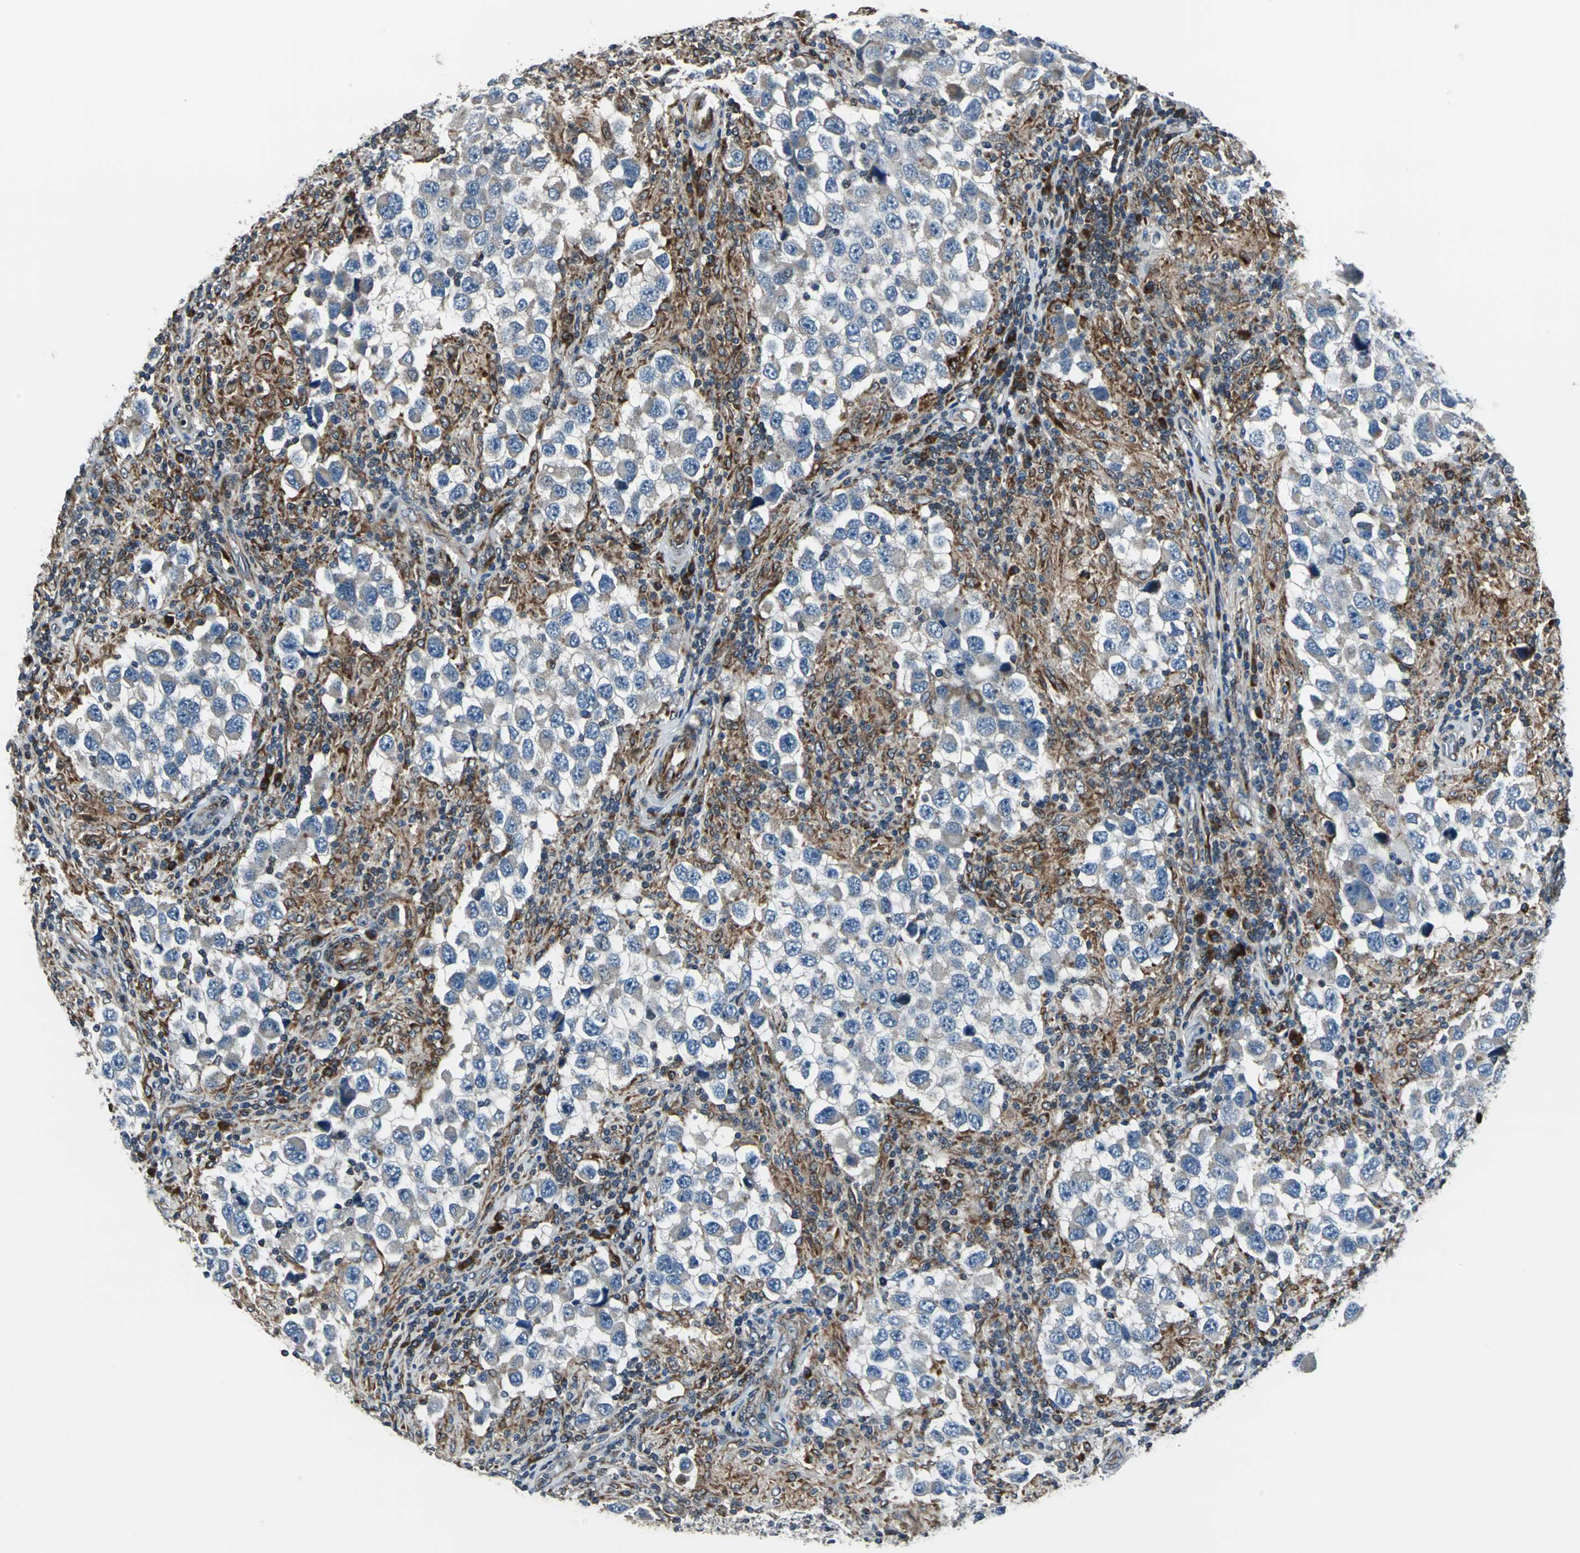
{"staining": {"intensity": "weak", "quantity": "<25%", "location": "cytoplasmic/membranous"}, "tissue": "testis cancer", "cell_type": "Tumor cells", "image_type": "cancer", "snomed": [{"axis": "morphology", "description": "Carcinoma, Embryonal, NOS"}, {"axis": "topography", "description": "Testis"}], "caption": "Embryonal carcinoma (testis) stained for a protein using IHC shows no expression tumor cells.", "gene": "HTATIP2", "patient": {"sex": "male", "age": 21}}